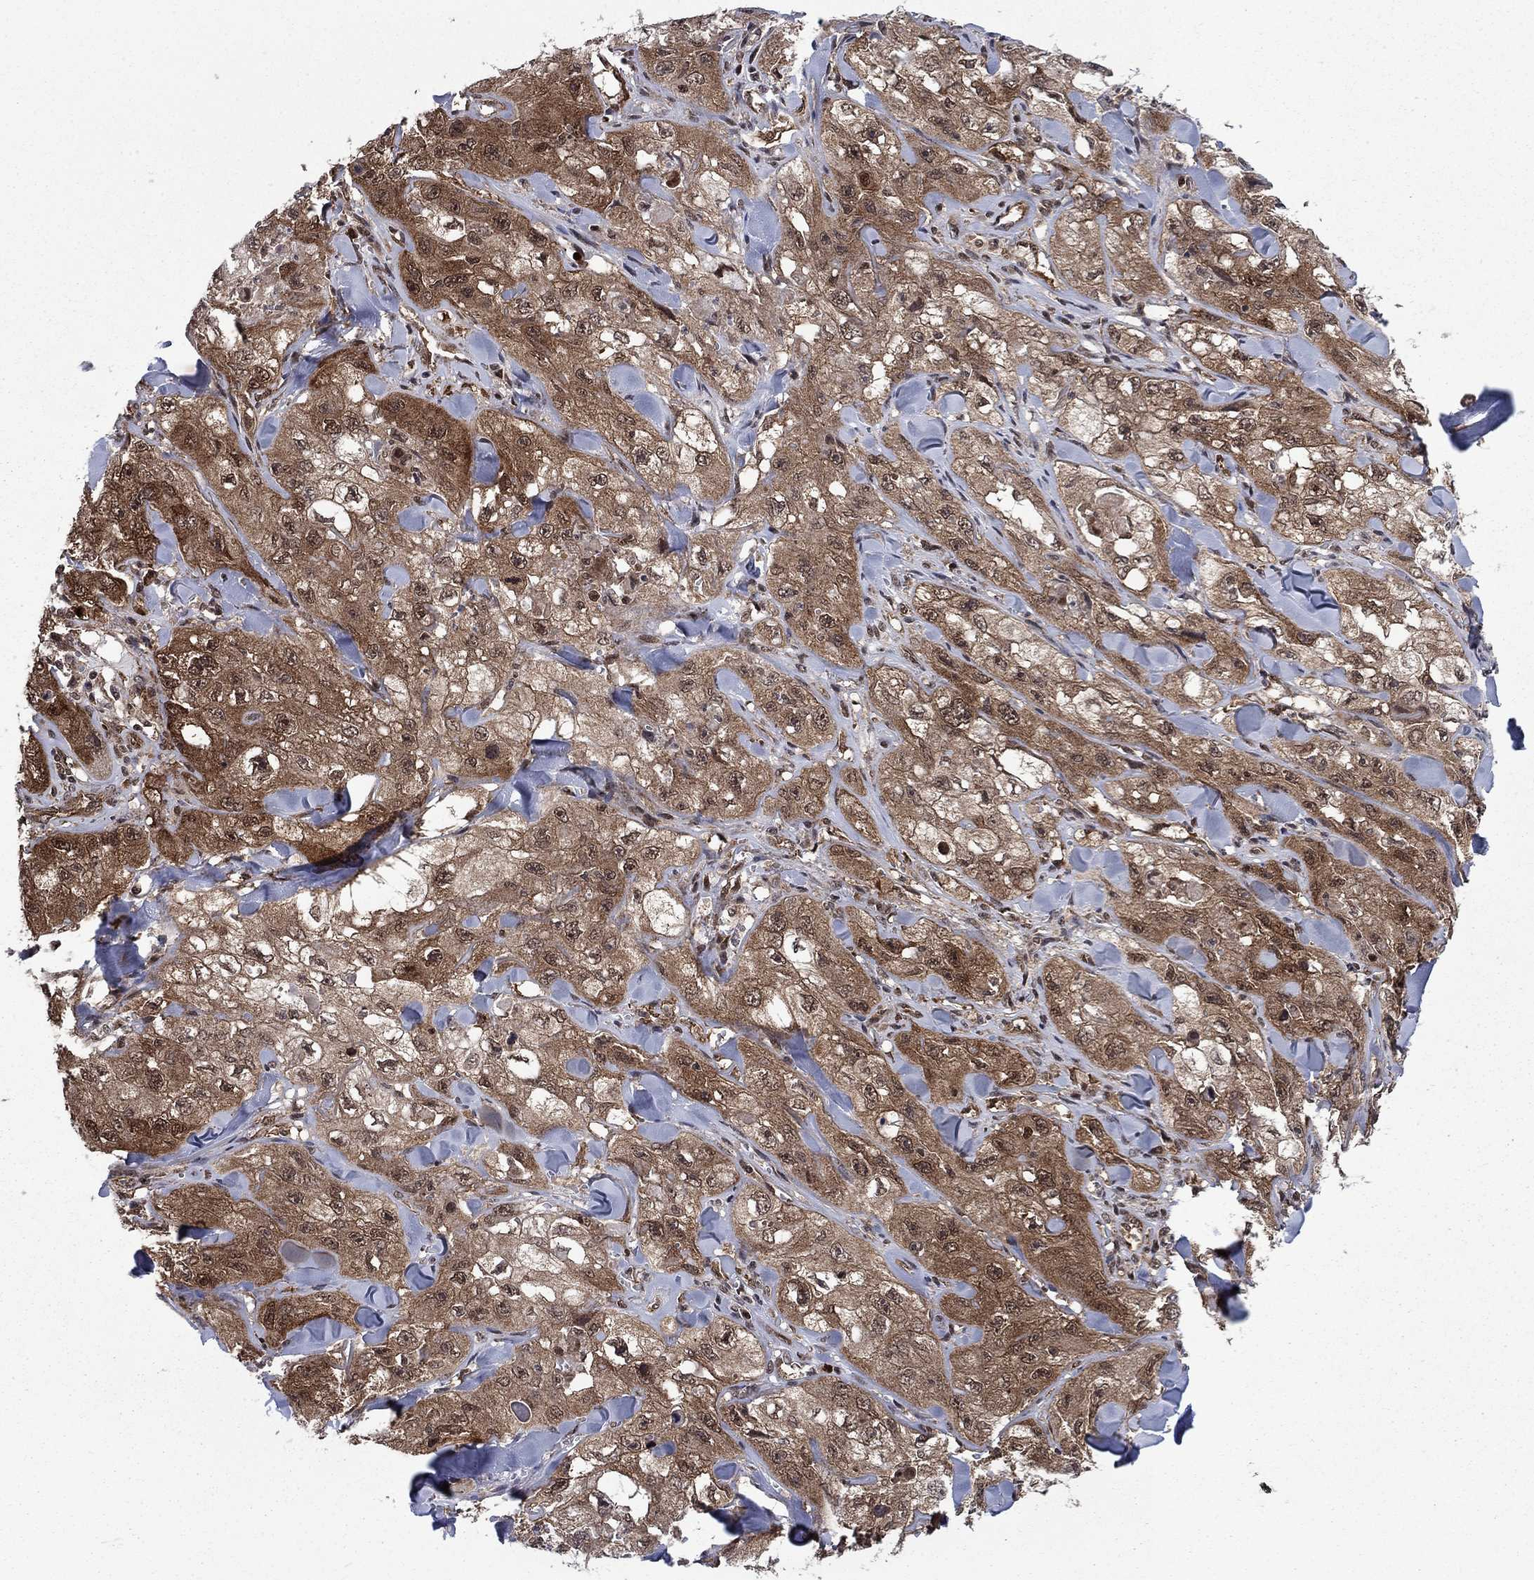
{"staining": {"intensity": "moderate", "quantity": "25%-75%", "location": "cytoplasmic/membranous"}, "tissue": "skin cancer", "cell_type": "Tumor cells", "image_type": "cancer", "snomed": [{"axis": "morphology", "description": "Squamous cell carcinoma, NOS"}, {"axis": "topography", "description": "Skin"}, {"axis": "topography", "description": "Subcutis"}], "caption": "Protein expression analysis of human squamous cell carcinoma (skin) reveals moderate cytoplasmic/membranous staining in about 25%-75% of tumor cells.", "gene": "DNAJA1", "patient": {"sex": "male", "age": 73}}